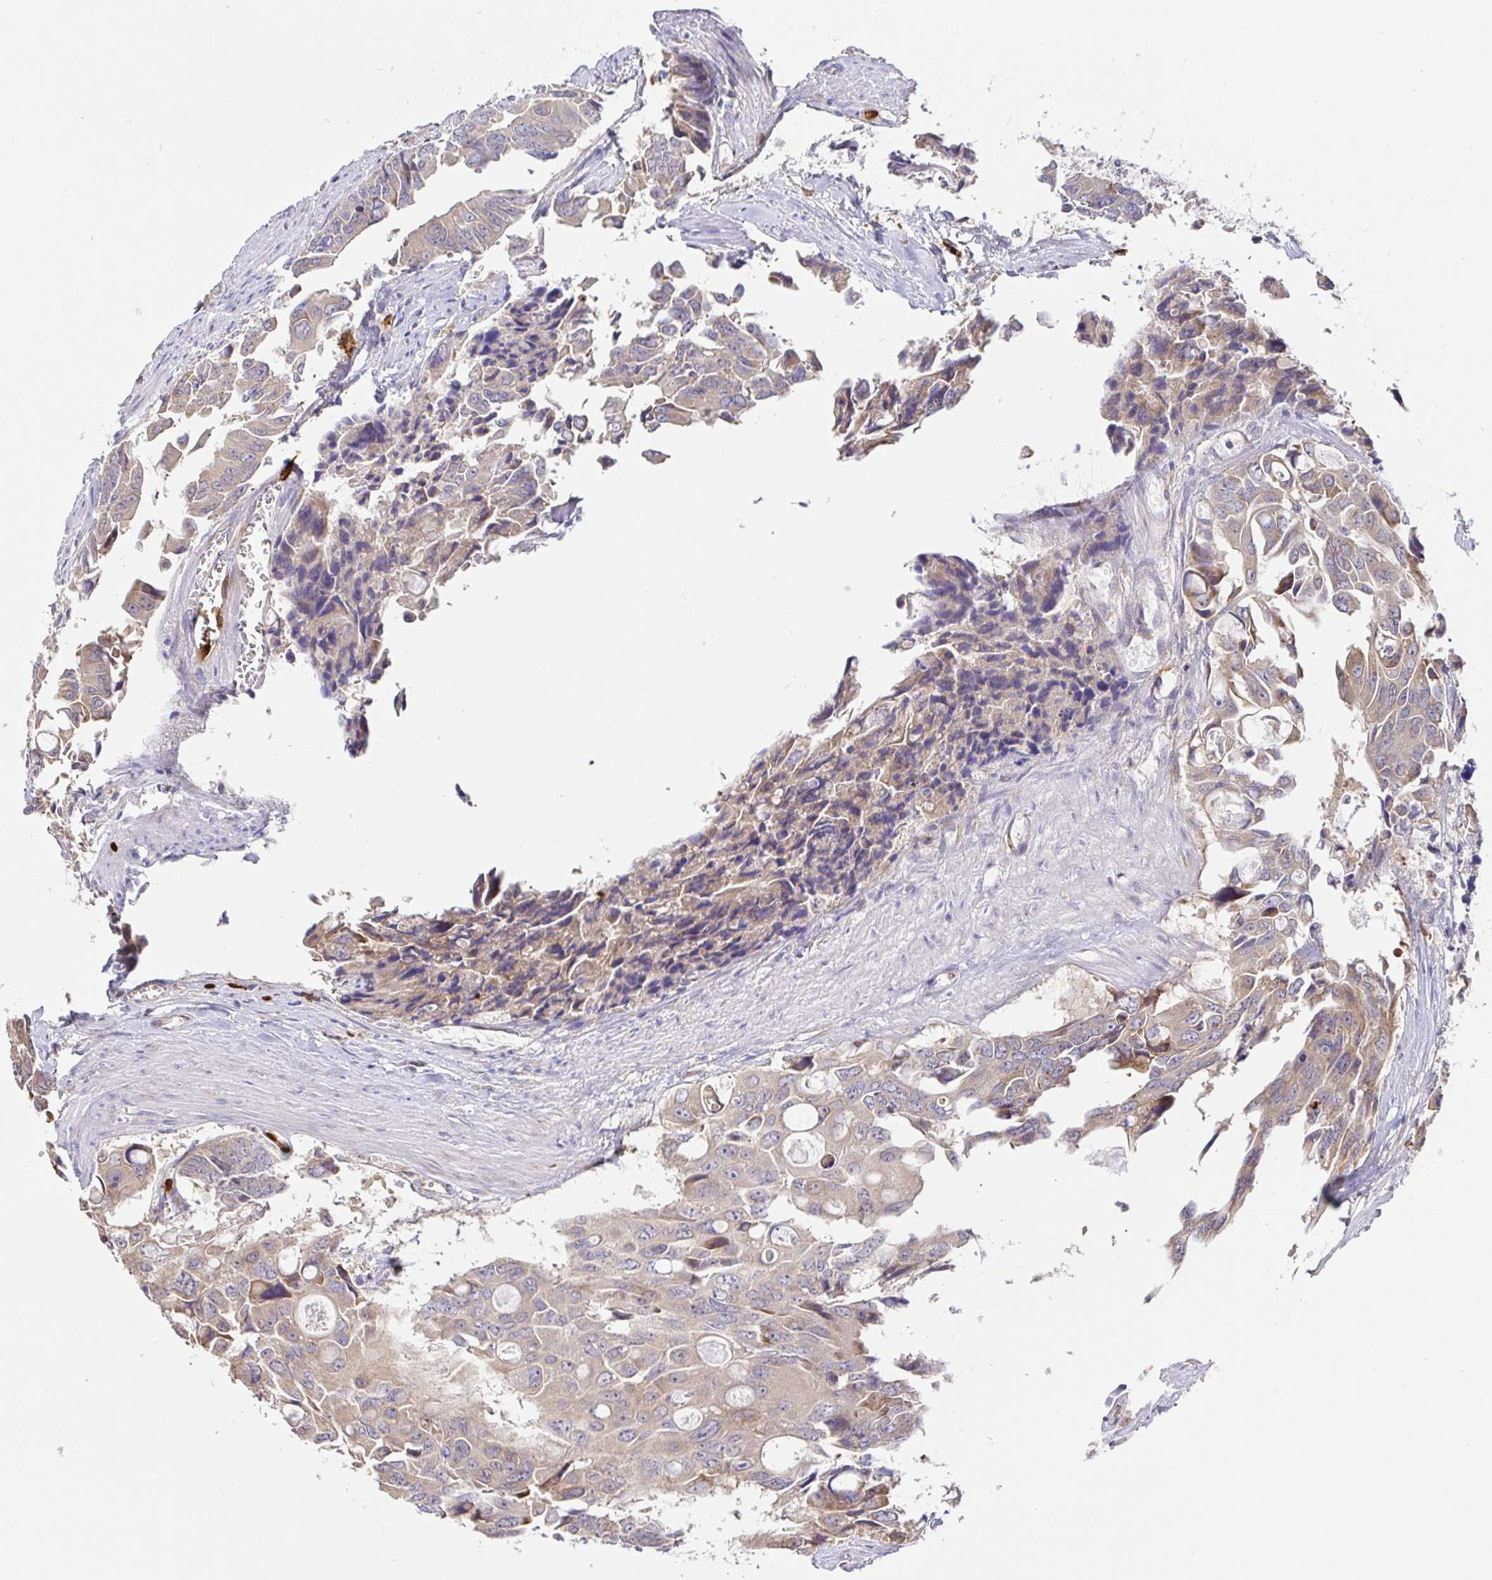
{"staining": {"intensity": "negative", "quantity": "none", "location": "none"}, "tissue": "colorectal cancer", "cell_type": "Tumor cells", "image_type": "cancer", "snomed": [{"axis": "morphology", "description": "Adenocarcinoma, NOS"}, {"axis": "topography", "description": "Rectum"}], "caption": "Tumor cells show no significant positivity in adenocarcinoma (colorectal). The staining is performed using DAB (3,3'-diaminobenzidine) brown chromogen with nuclei counter-stained in using hematoxylin.", "gene": "PDPK1", "patient": {"sex": "male", "age": 76}}